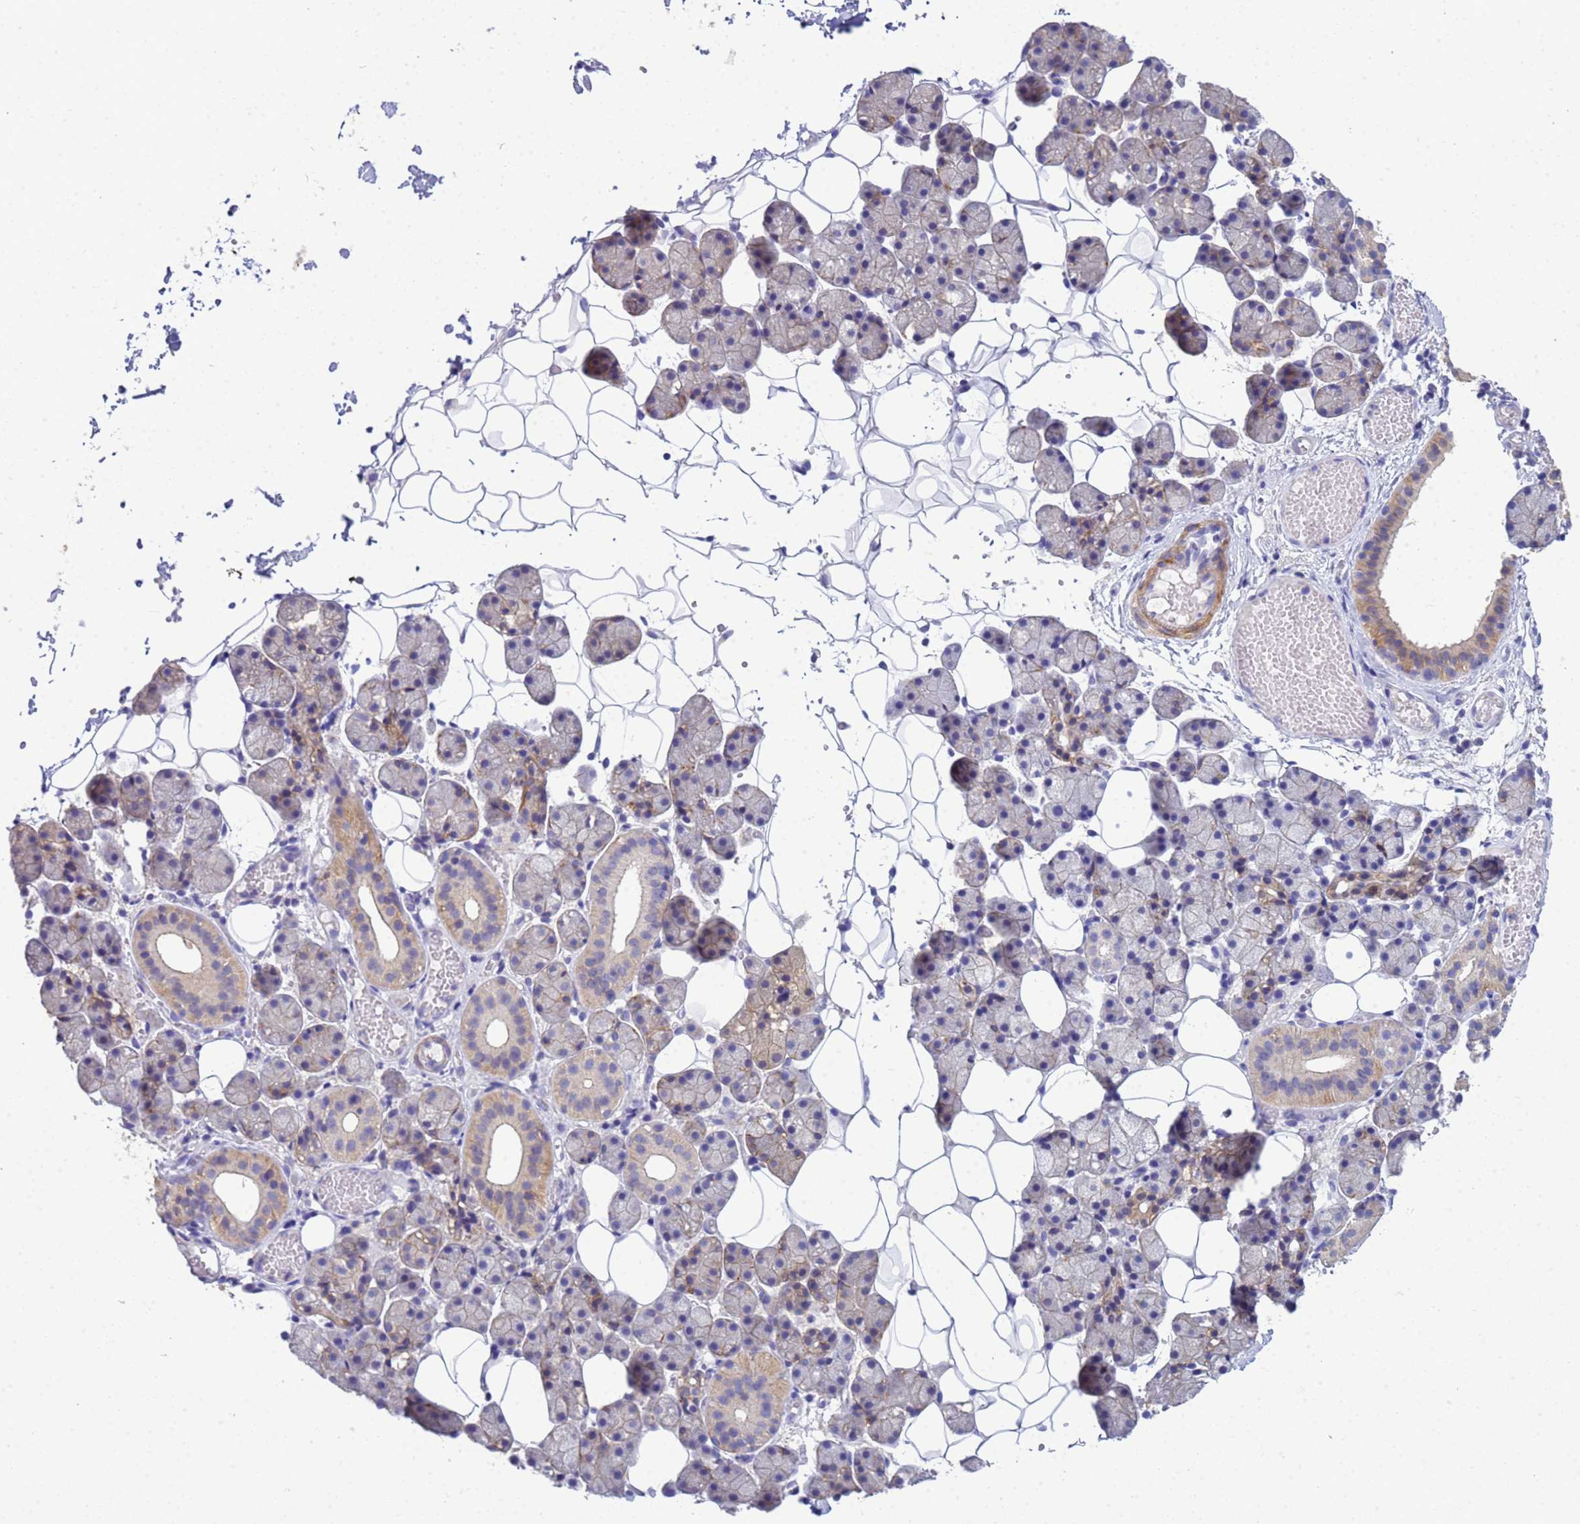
{"staining": {"intensity": "moderate", "quantity": "25%-75%", "location": "cytoplasmic/membranous"}, "tissue": "salivary gland", "cell_type": "Glandular cells", "image_type": "normal", "snomed": [{"axis": "morphology", "description": "Normal tissue, NOS"}, {"axis": "topography", "description": "Salivary gland"}], "caption": "Immunohistochemical staining of benign human salivary gland displays medium levels of moderate cytoplasmic/membranous staining in about 25%-75% of glandular cells.", "gene": "KLHL13", "patient": {"sex": "female", "age": 33}}